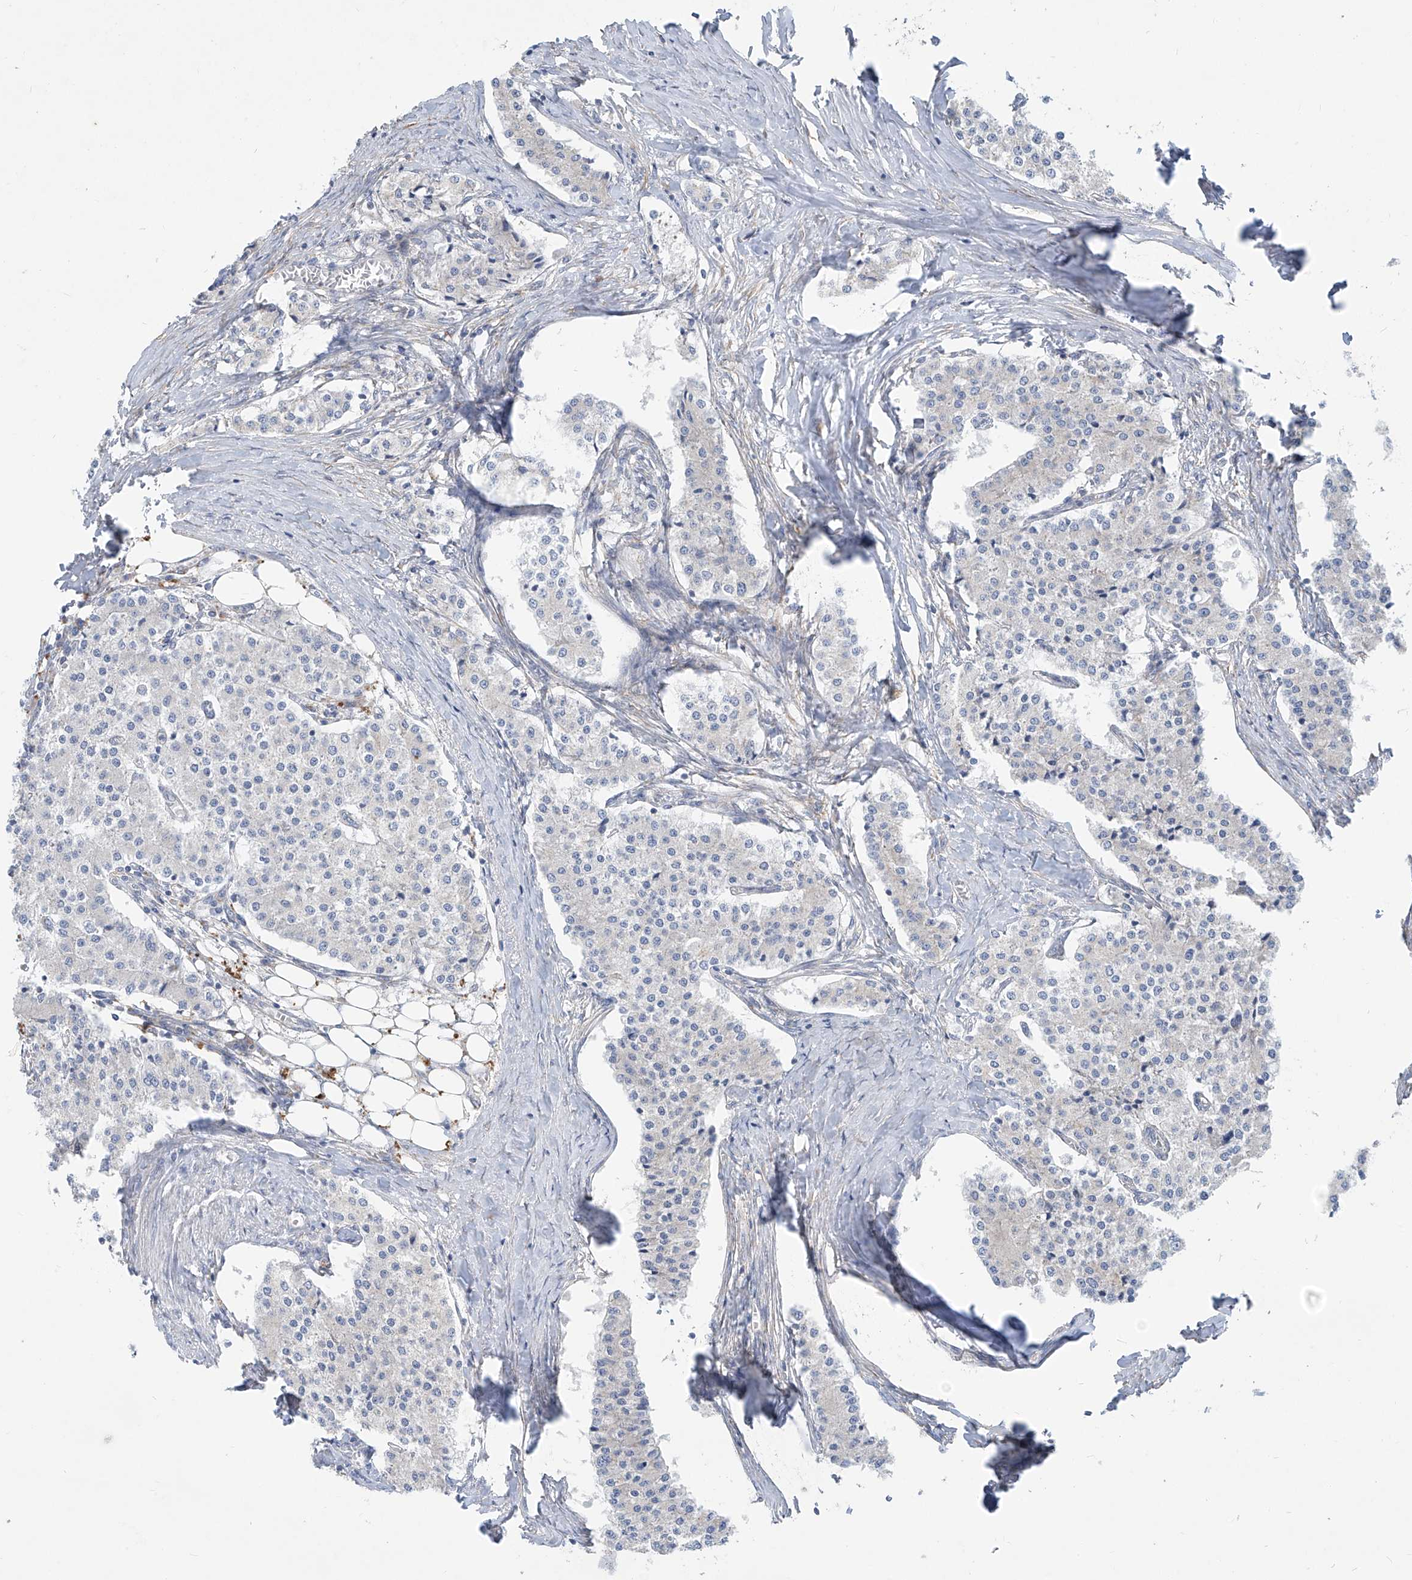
{"staining": {"intensity": "negative", "quantity": "none", "location": "none"}, "tissue": "carcinoid", "cell_type": "Tumor cells", "image_type": "cancer", "snomed": [{"axis": "morphology", "description": "Carcinoid, malignant, NOS"}, {"axis": "topography", "description": "Colon"}], "caption": "Immunohistochemistry (IHC) image of neoplastic tissue: carcinoid (malignant) stained with DAB shows no significant protein staining in tumor cells.", "gene": "KRTAP25-1", "patient": {"sex": "female", "age": 52}}